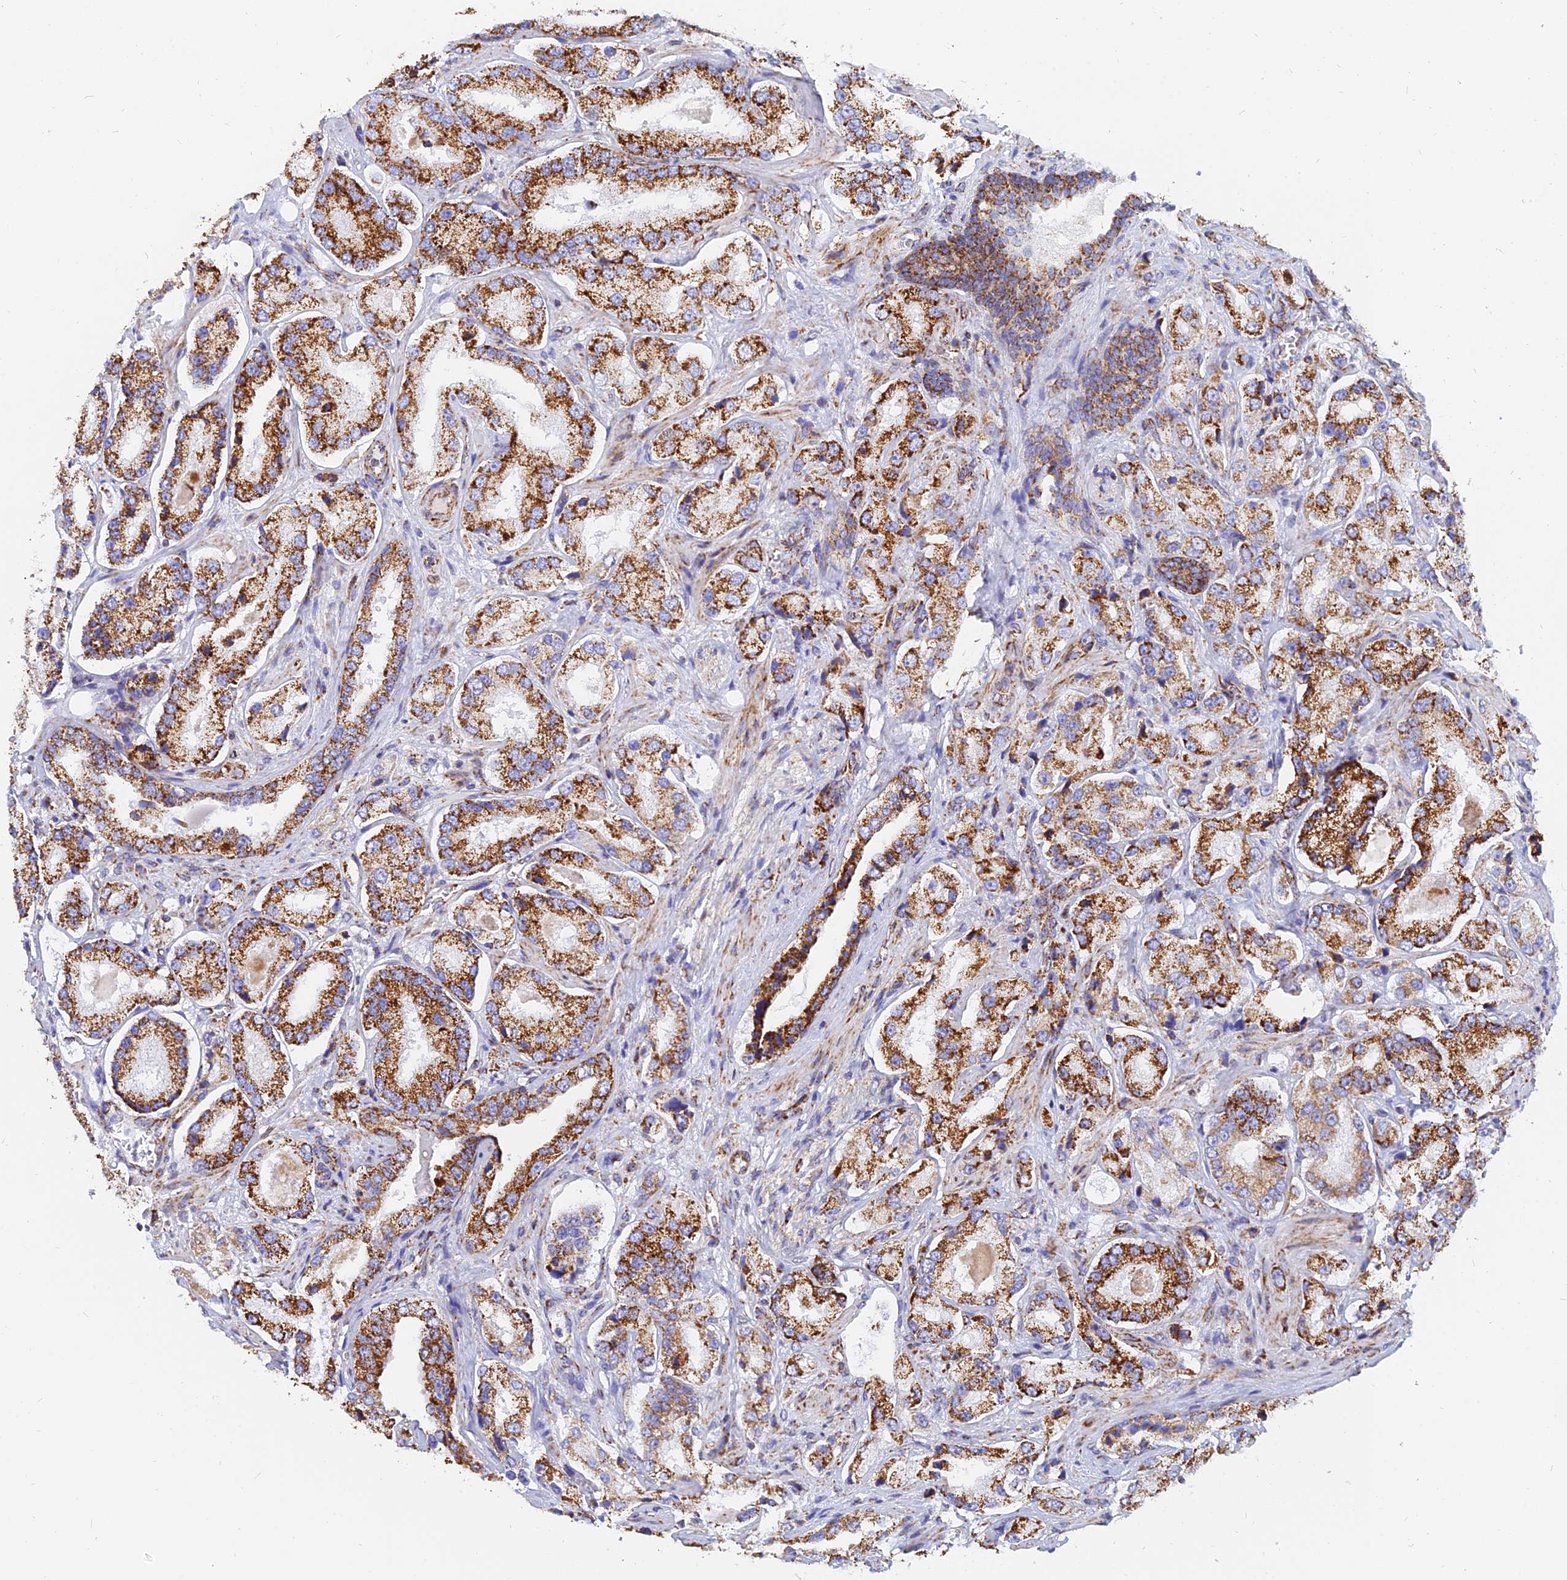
{"staining": {"intensity": "strong", "quantity": ">75%", "location": "cytoplasmic/membranous"}, "tissue": "prostate cancer", "cell_type": "Tumor cells", "image_type": "cancer", "snomed": [{"axis": "morphology", "description": "Adenocarcinoma, High grade"}, {"axis": "topography", "description": "Prostate"}], "caption": "Immunohistochemical staining of prostate cancer exhibits high levels of strong cytoplasmic/membranous positivity in approximately >75% of tumor cells. The staining was performed using DAB to visualize the protein expression in brown, while the nuclei were stained in blue with hematoxylin (Magnification: 20x).", "gene": "NDUFB6", "patient": {"sex": "male", "age": 64}}